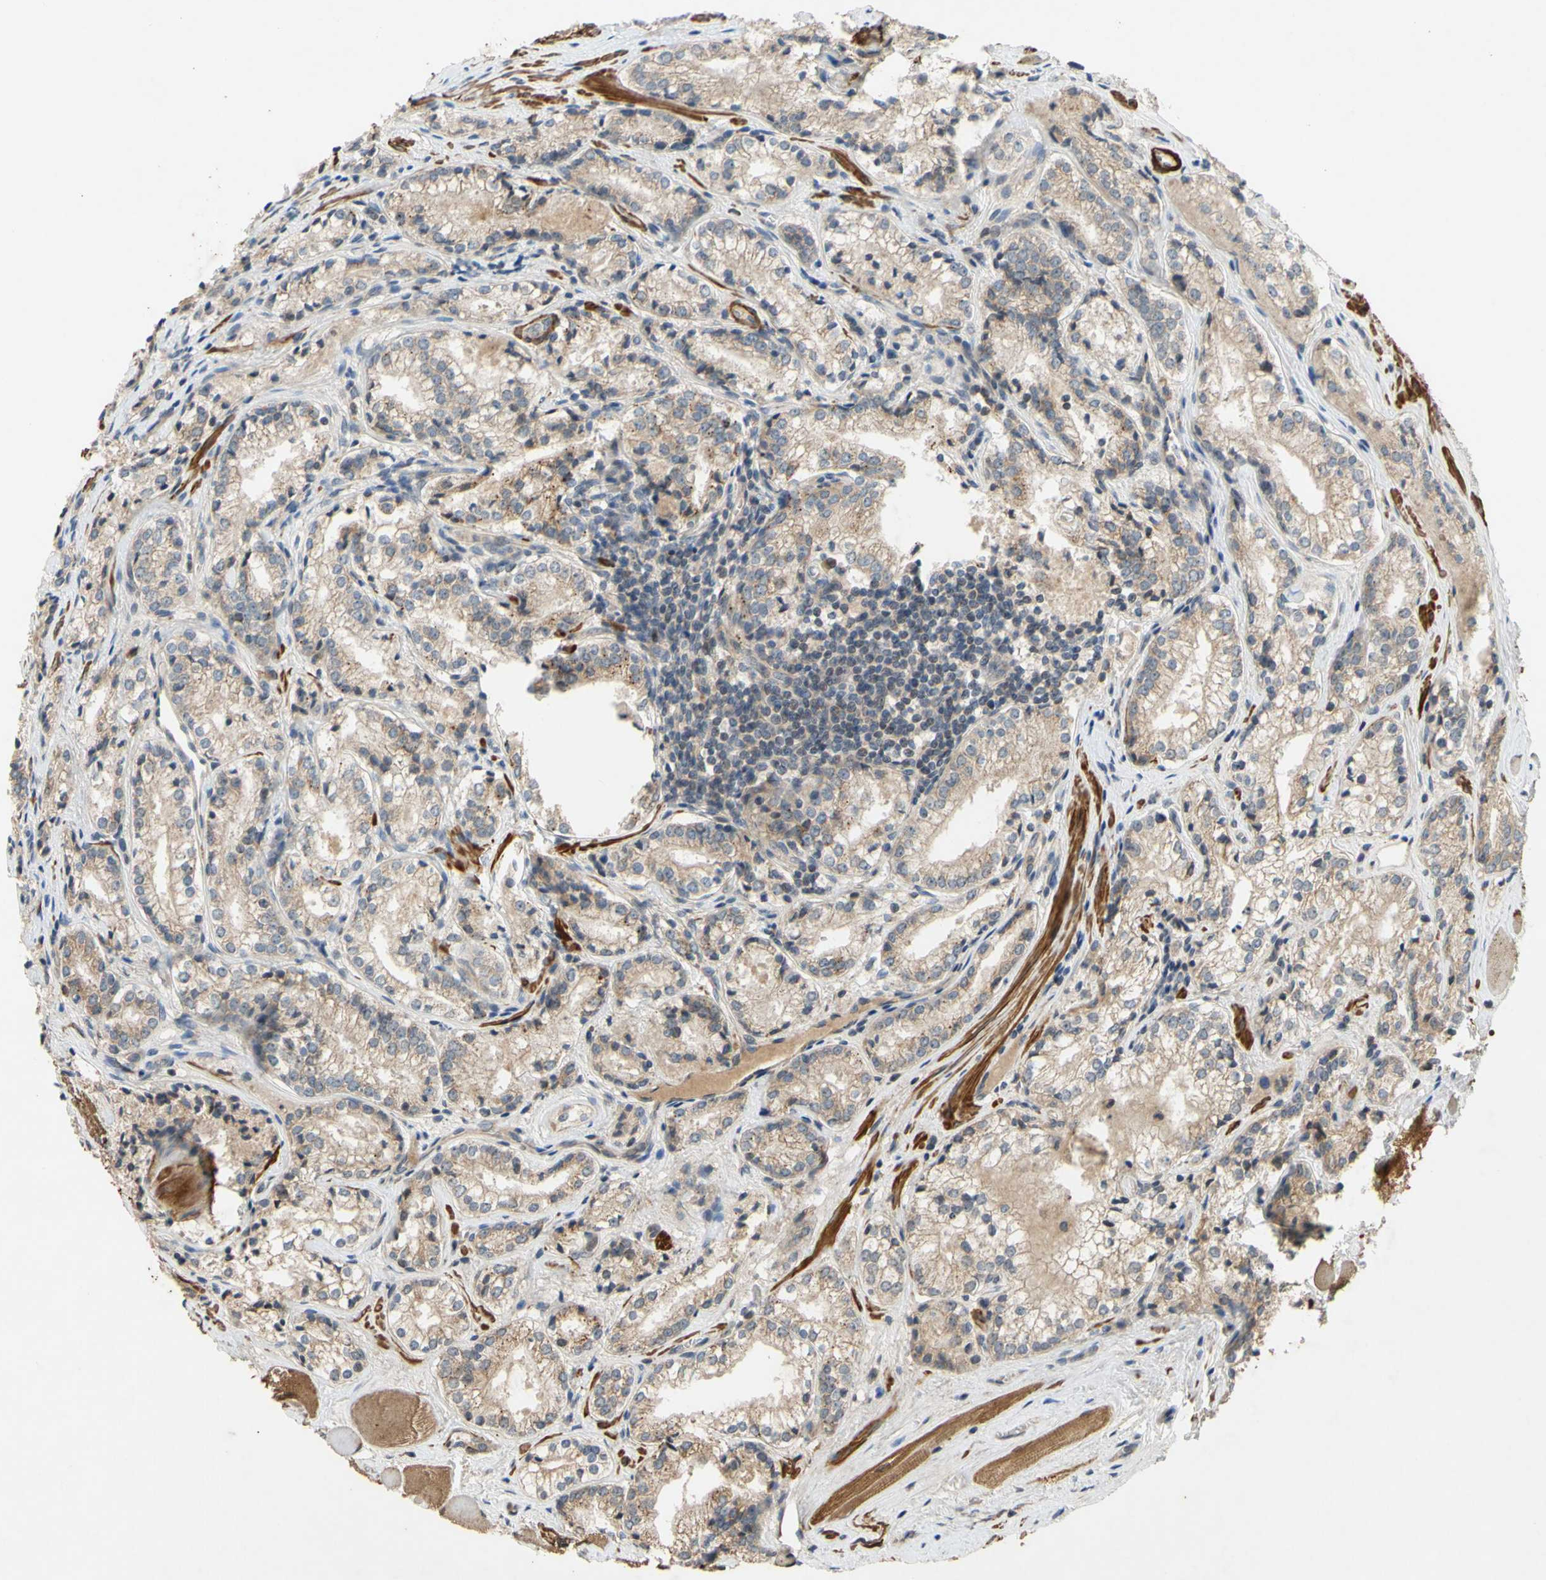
{"staining": {"intensity": "moderate", "quantity": "<25%", "location": "cytoplasmic/membranous"}, "tissue": "prostate cancer", "cell_type": "Tumor cells", "image_type": "cancer", "snomed": [{"axis": "morphology", "description": "Adenocarcinoma, Low grade"}, {"axis": "topography", "description": "Prostate"}], "caption": "Low-grade adenocarcinoma (prostate) stained with a brown dye demonstrates moderate cytoplasmic/membranous positive expression in about <25% of tumor cells.", "gene": "PARD6A", "patient": {"sex": "male", "age": 60}}